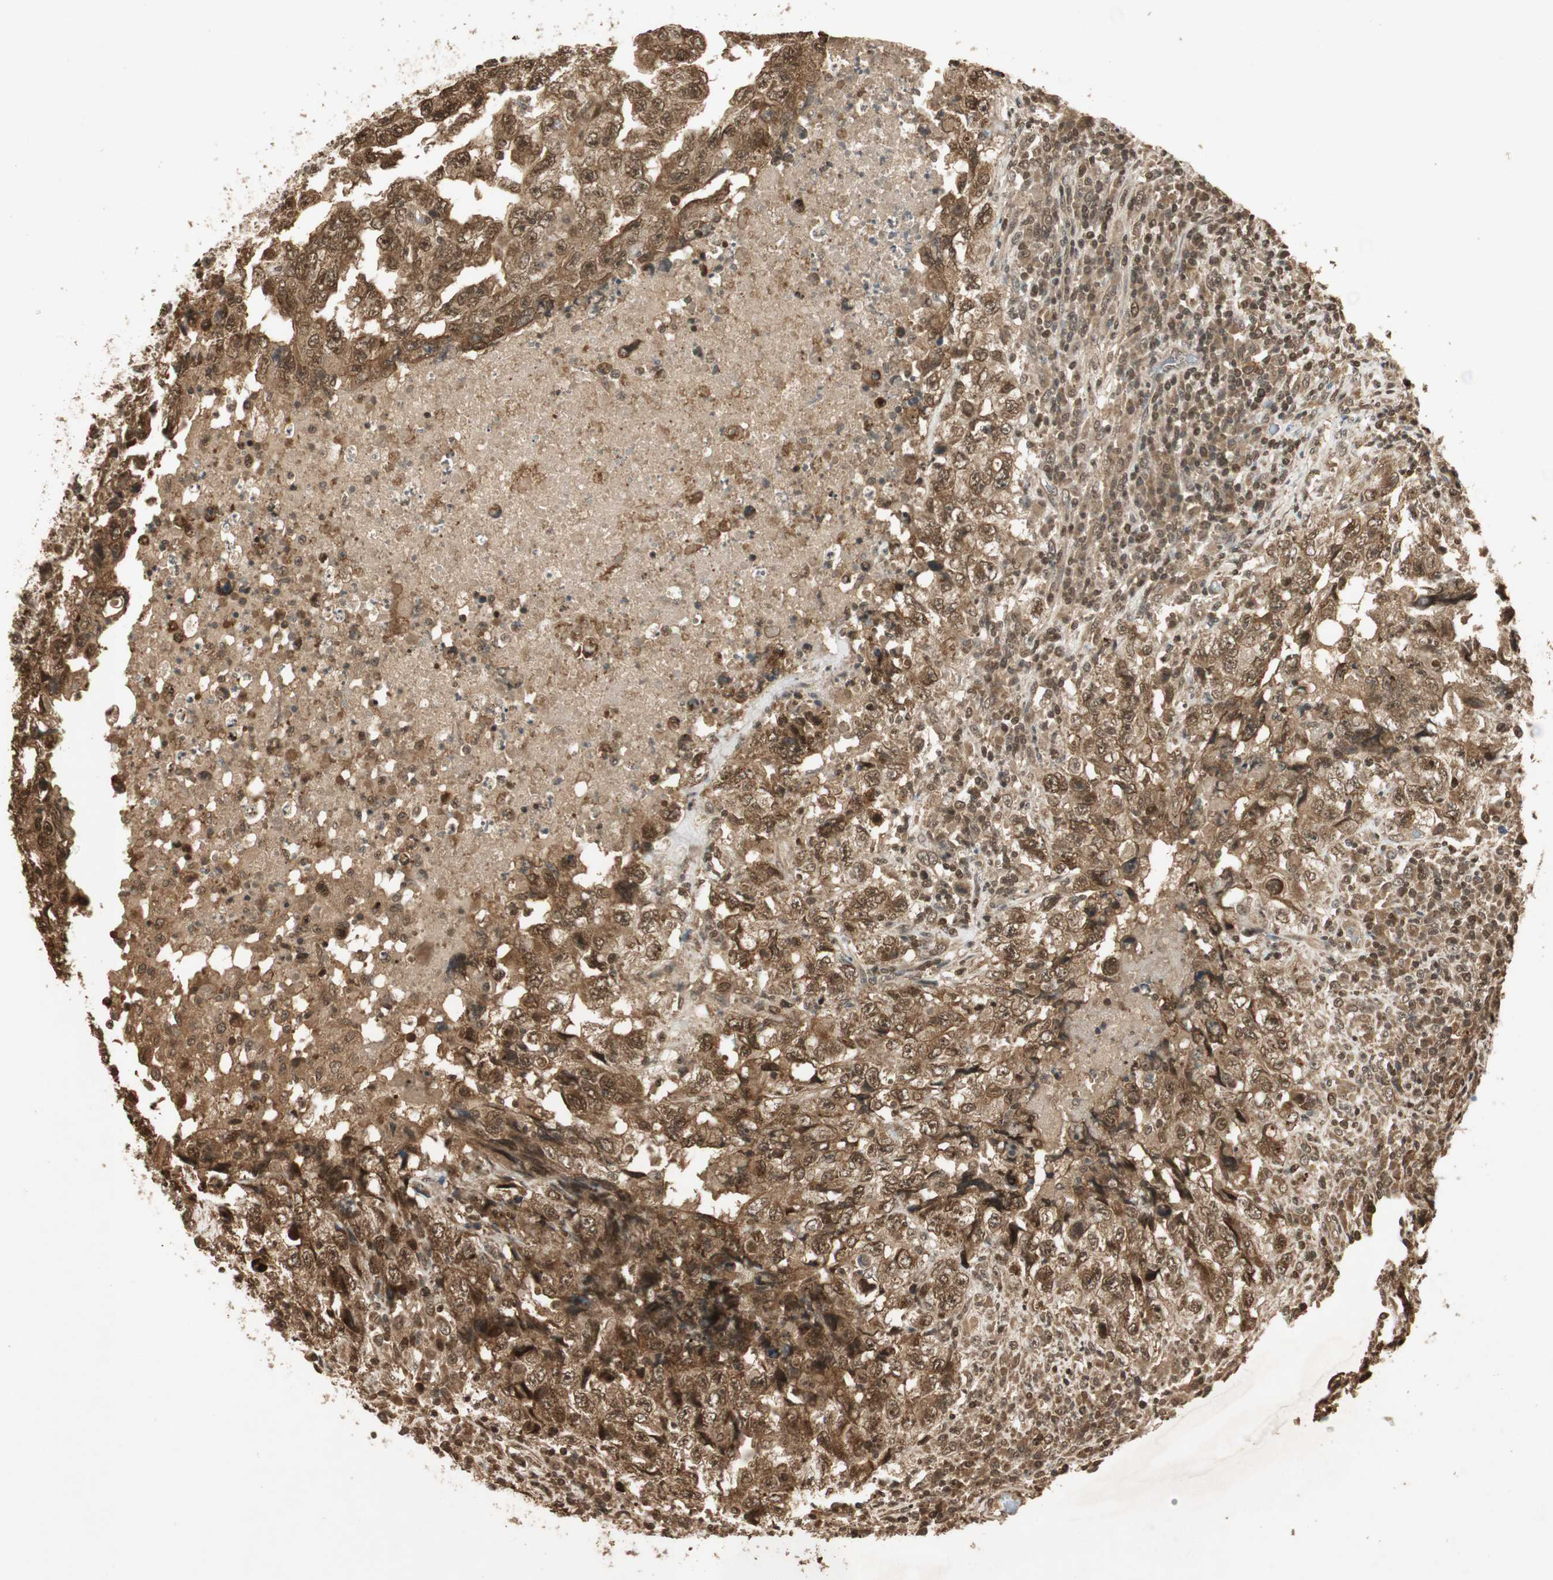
{"staining": {"intensity": "strong", "quantity": ">75%", "location": "cytoplasmic/membranous,nuclear"}, "tissue": "testis cancer", "cell_type": "Tumor cells", "image_type": "cancer", "snomed": [{"axis": "morphology", "description": "Necrosis, NOS"}, {"axis": "morphology", "description": "Carcinoma, Embryonal, NOS"}, {"axis": "topography", "description": "Testis"}], "caption": "Immunohistochemical staining of human testis cancer (embryonal carcinoma) displays high levels of strong cytoplasmic/membranous and nuclear protein positivity in approximately >75% of tumor cells.", "gene": "RPA3", "patient": {"sex": "male", "age": 19}}